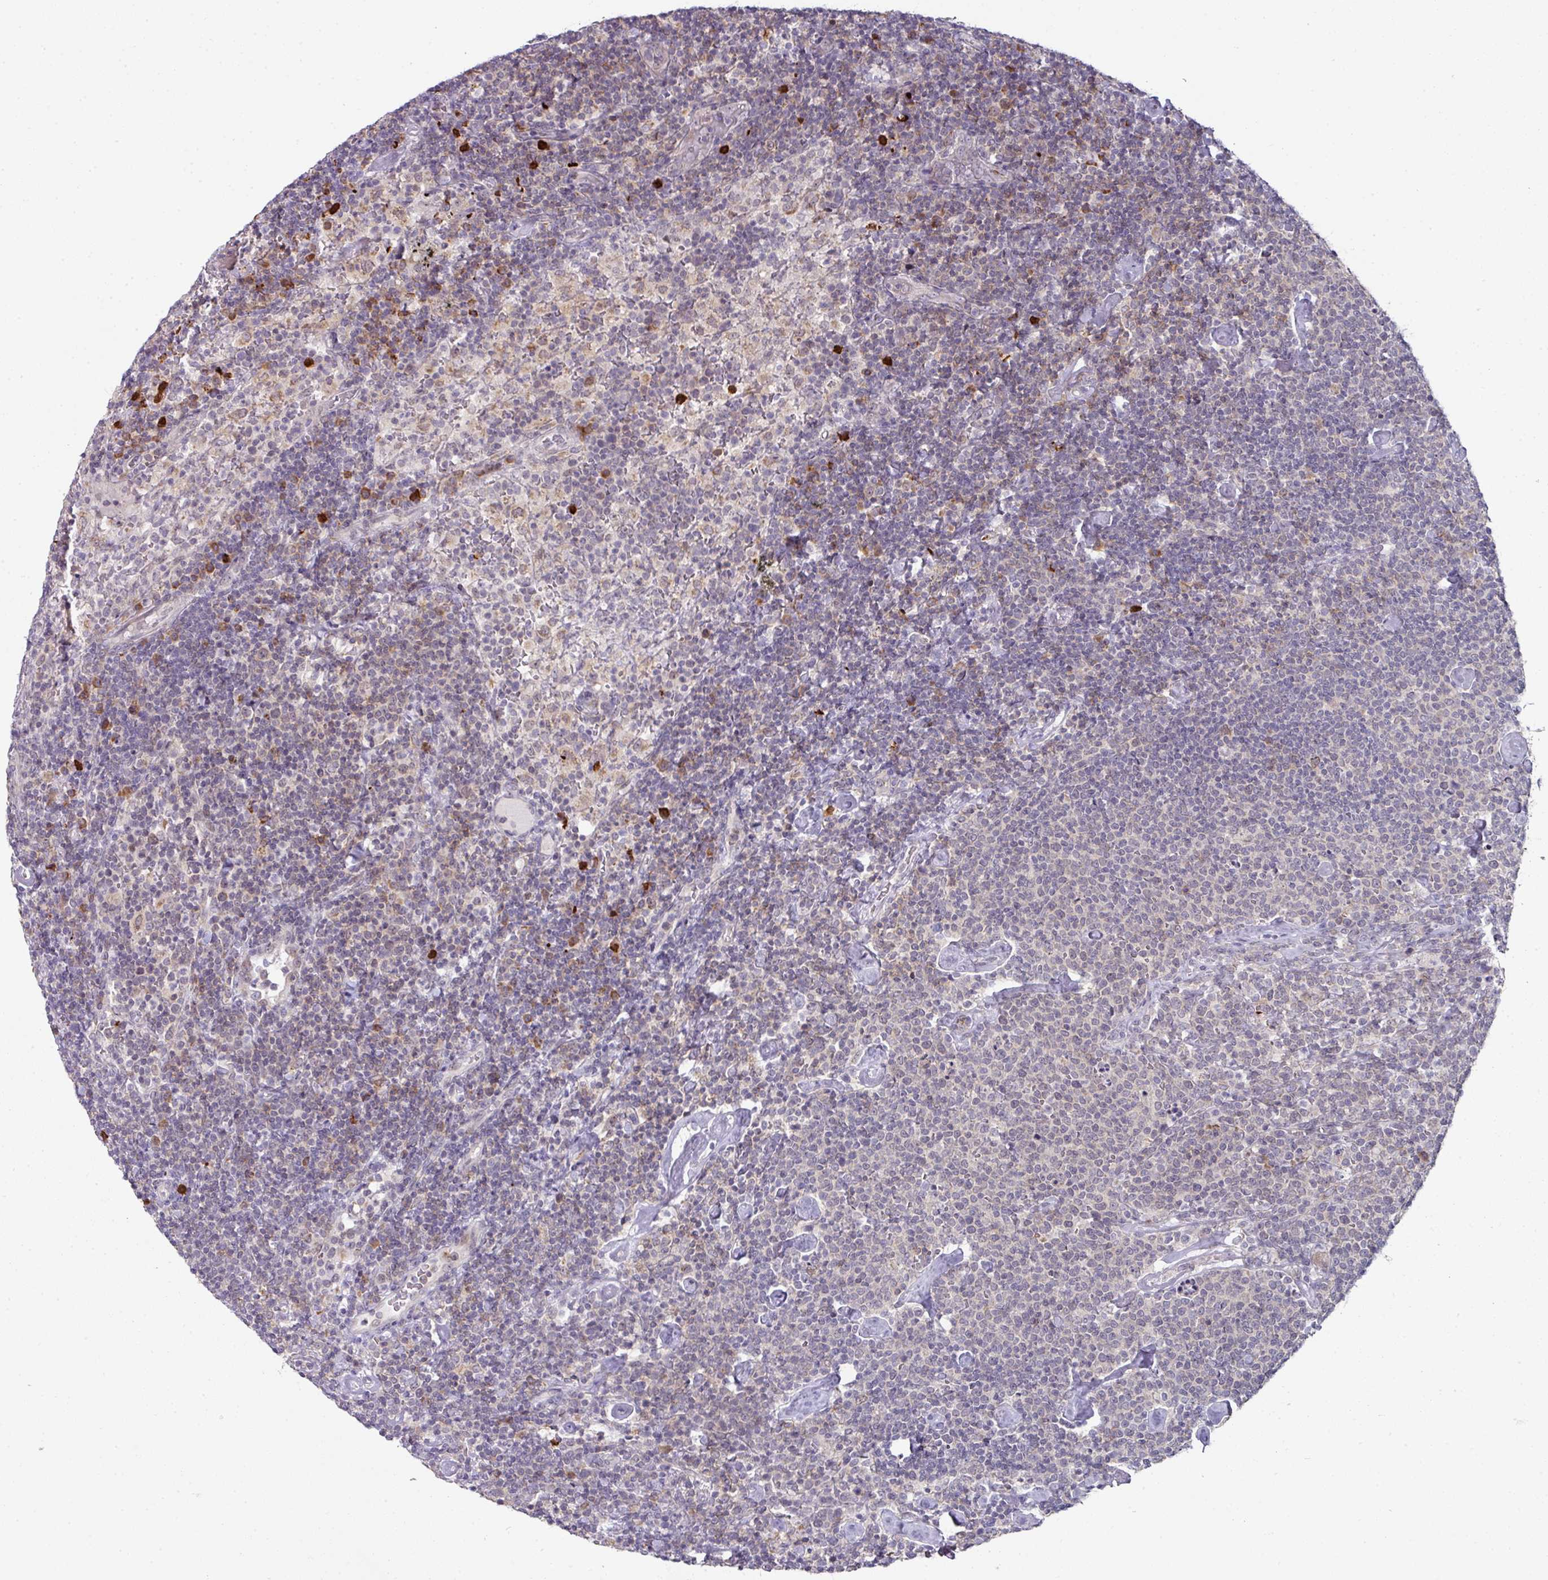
{"staining": {"intensity": "negative", "quantity": "none", "location": "none"}, "tissue": "lymphoma", "cell_type": "Tumor cells", "image_type": "cancer", "snomed": [{"axis": "morphology", "description": "Malignant lymphoma, non-Hodgkin's type, High grade"}, {"axis": "topography", "description": "Lymph node"}], "caption": "The image shows no significant staining in tumor cells of high-grade malignant lymphoma, non-Hodgkin's type.", "gene": "APOLD1", "patient": {"sex": "male", "age": 61}}